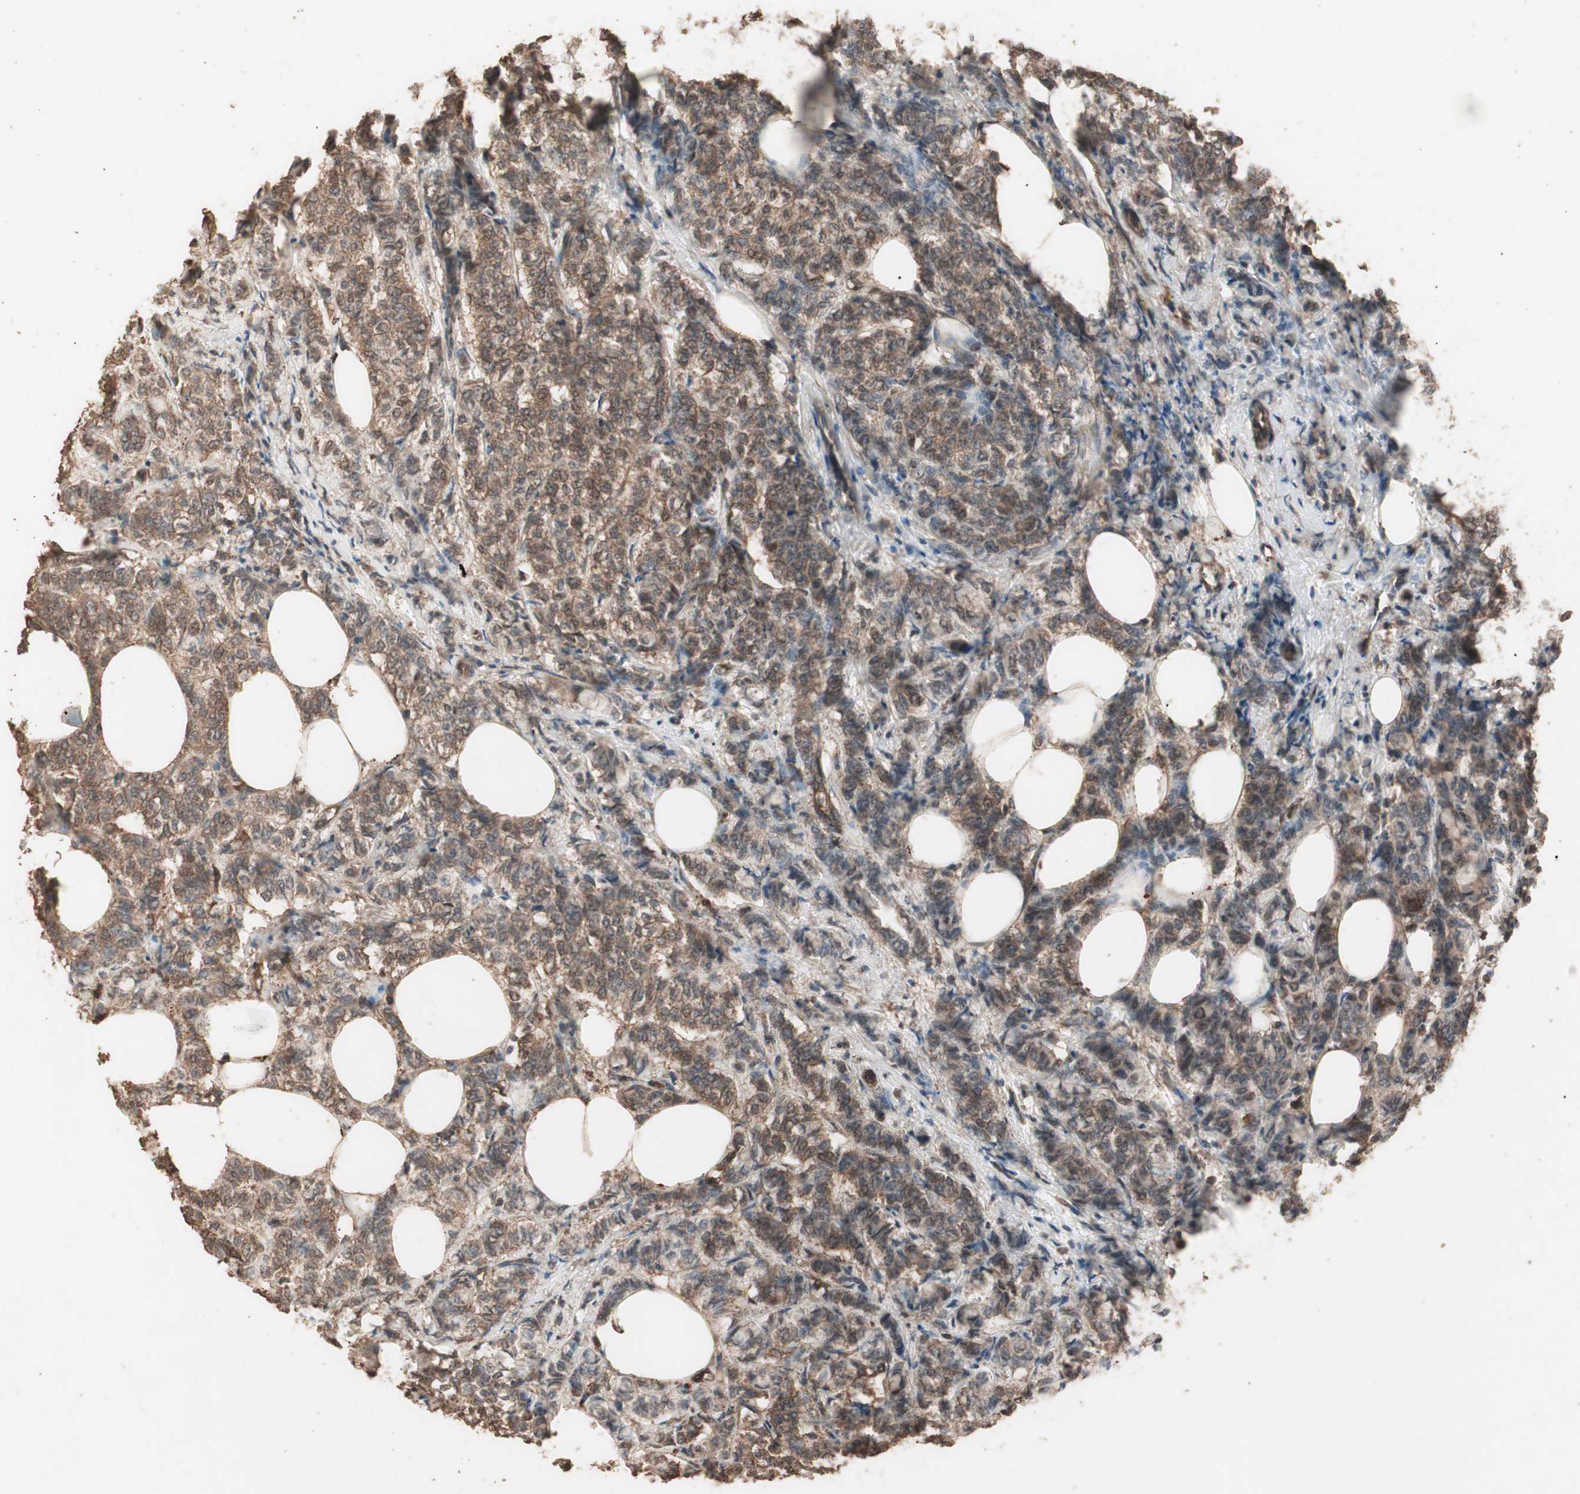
{"staining": {"intensity": "moderate", "quantity": ">75%", "location": "cytoplasmic/membranous"}, "tissue": "breast cancer", "cell_type": "Tumor cells", "image_type": "cancer", "snomed": [{"axis": "morphology", "description": "Lobular carcinoma"}, {"axis": "topography", "description": "Breast"}], "caption": "Immunohistochemical staining of lobular carcinoma (breast) shows moderate cytoplasmic/membranous protein expression in about >75% of tumor cells.", "gene": "CCN4", "patient": {"sex": "female", "age": 60}}